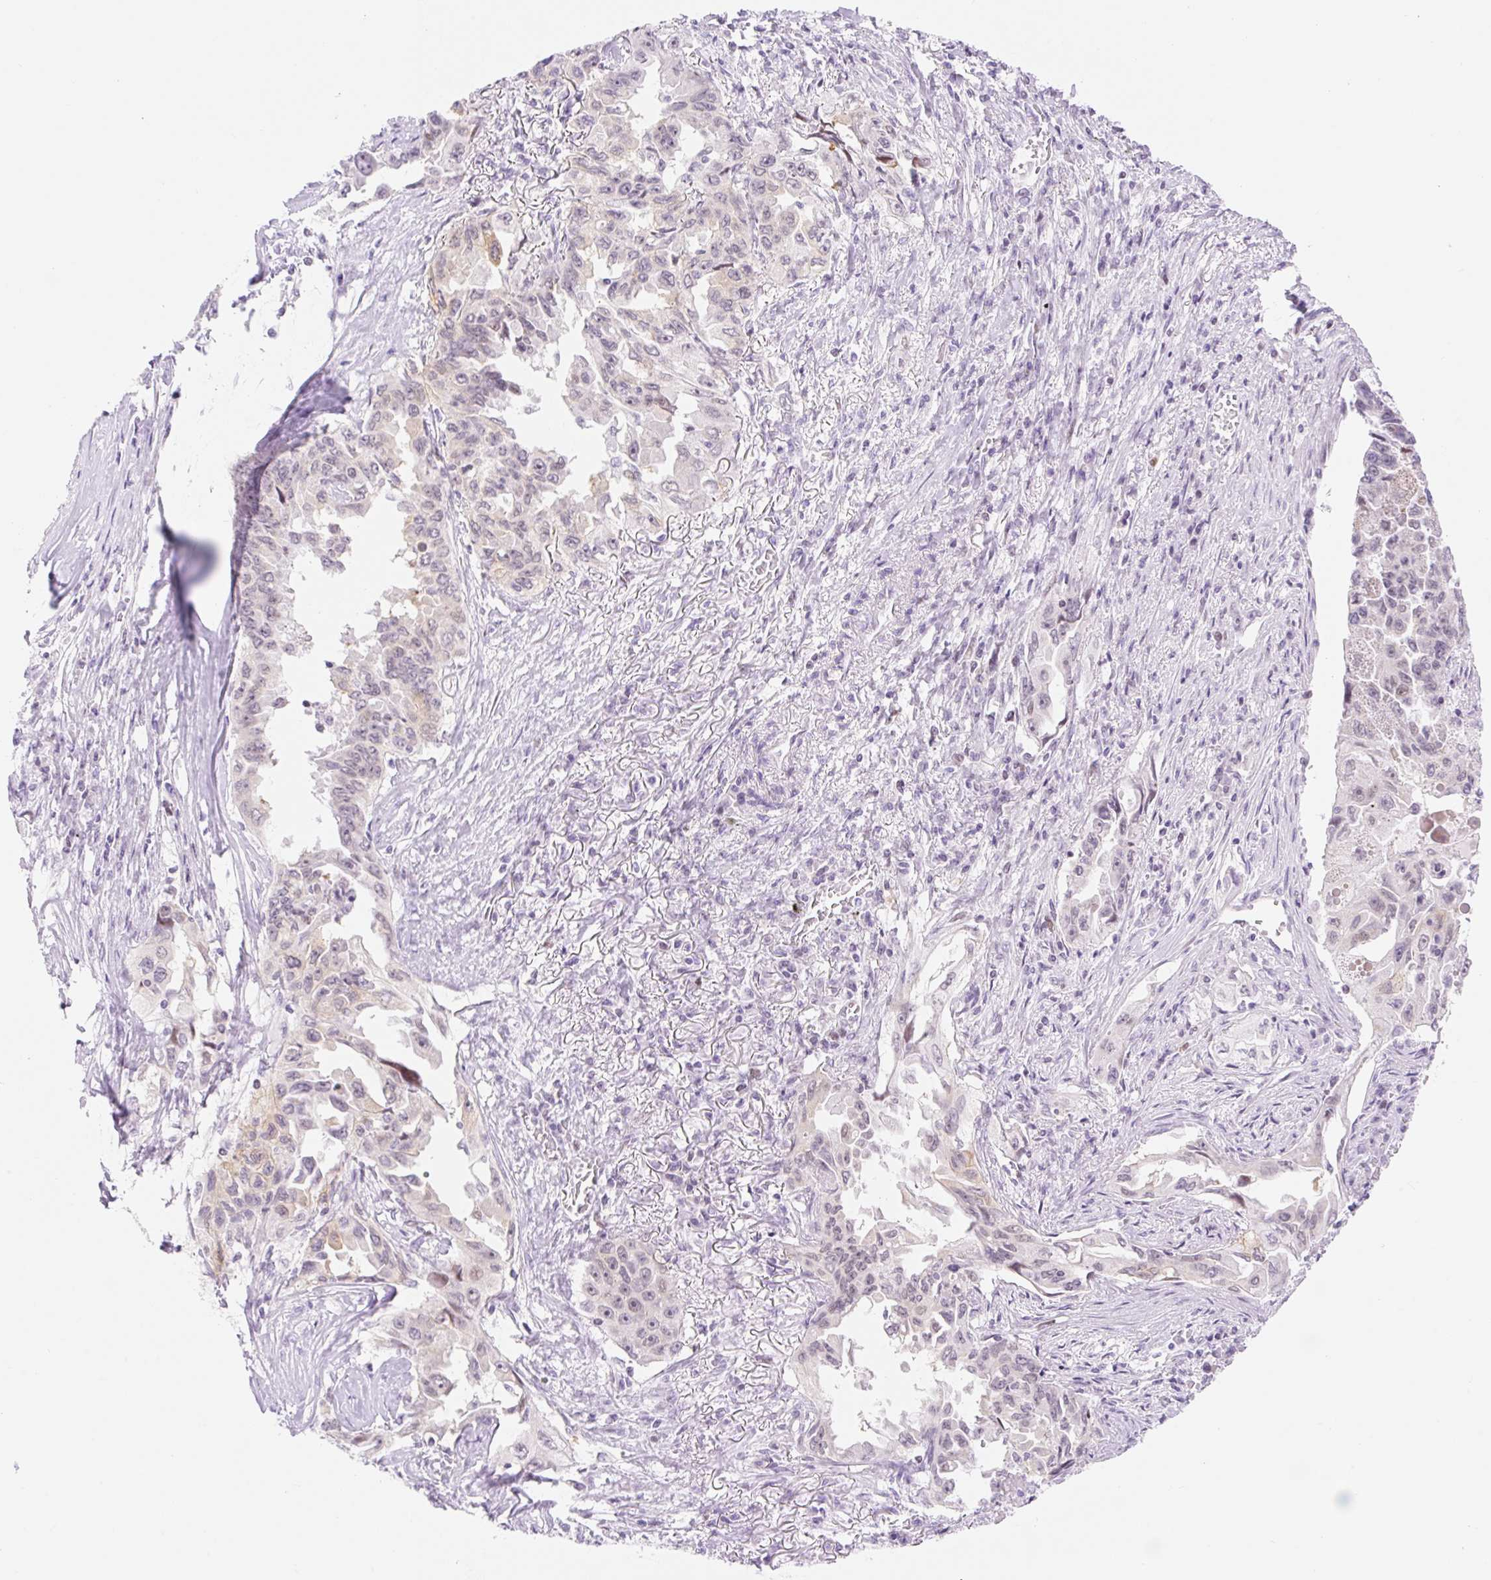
{"staining": {"intensity": "negative", "quantity": "none", "location": "none"}, "tissue": "lung cancer", "cell_type": "Tumor cells", "image_type": "cancer", "snomed": [{"axis": "morphology", "description": "Adenocarcinoma, NOS"}, {"axis": "topography", "description": "Lung"}], "caption": "Image shows no protein positivity in tumor cells of adenocarcinoma (lung) tissue.", "gene": "H2BW1", "patient": {"sex": "female", "age": 51}}